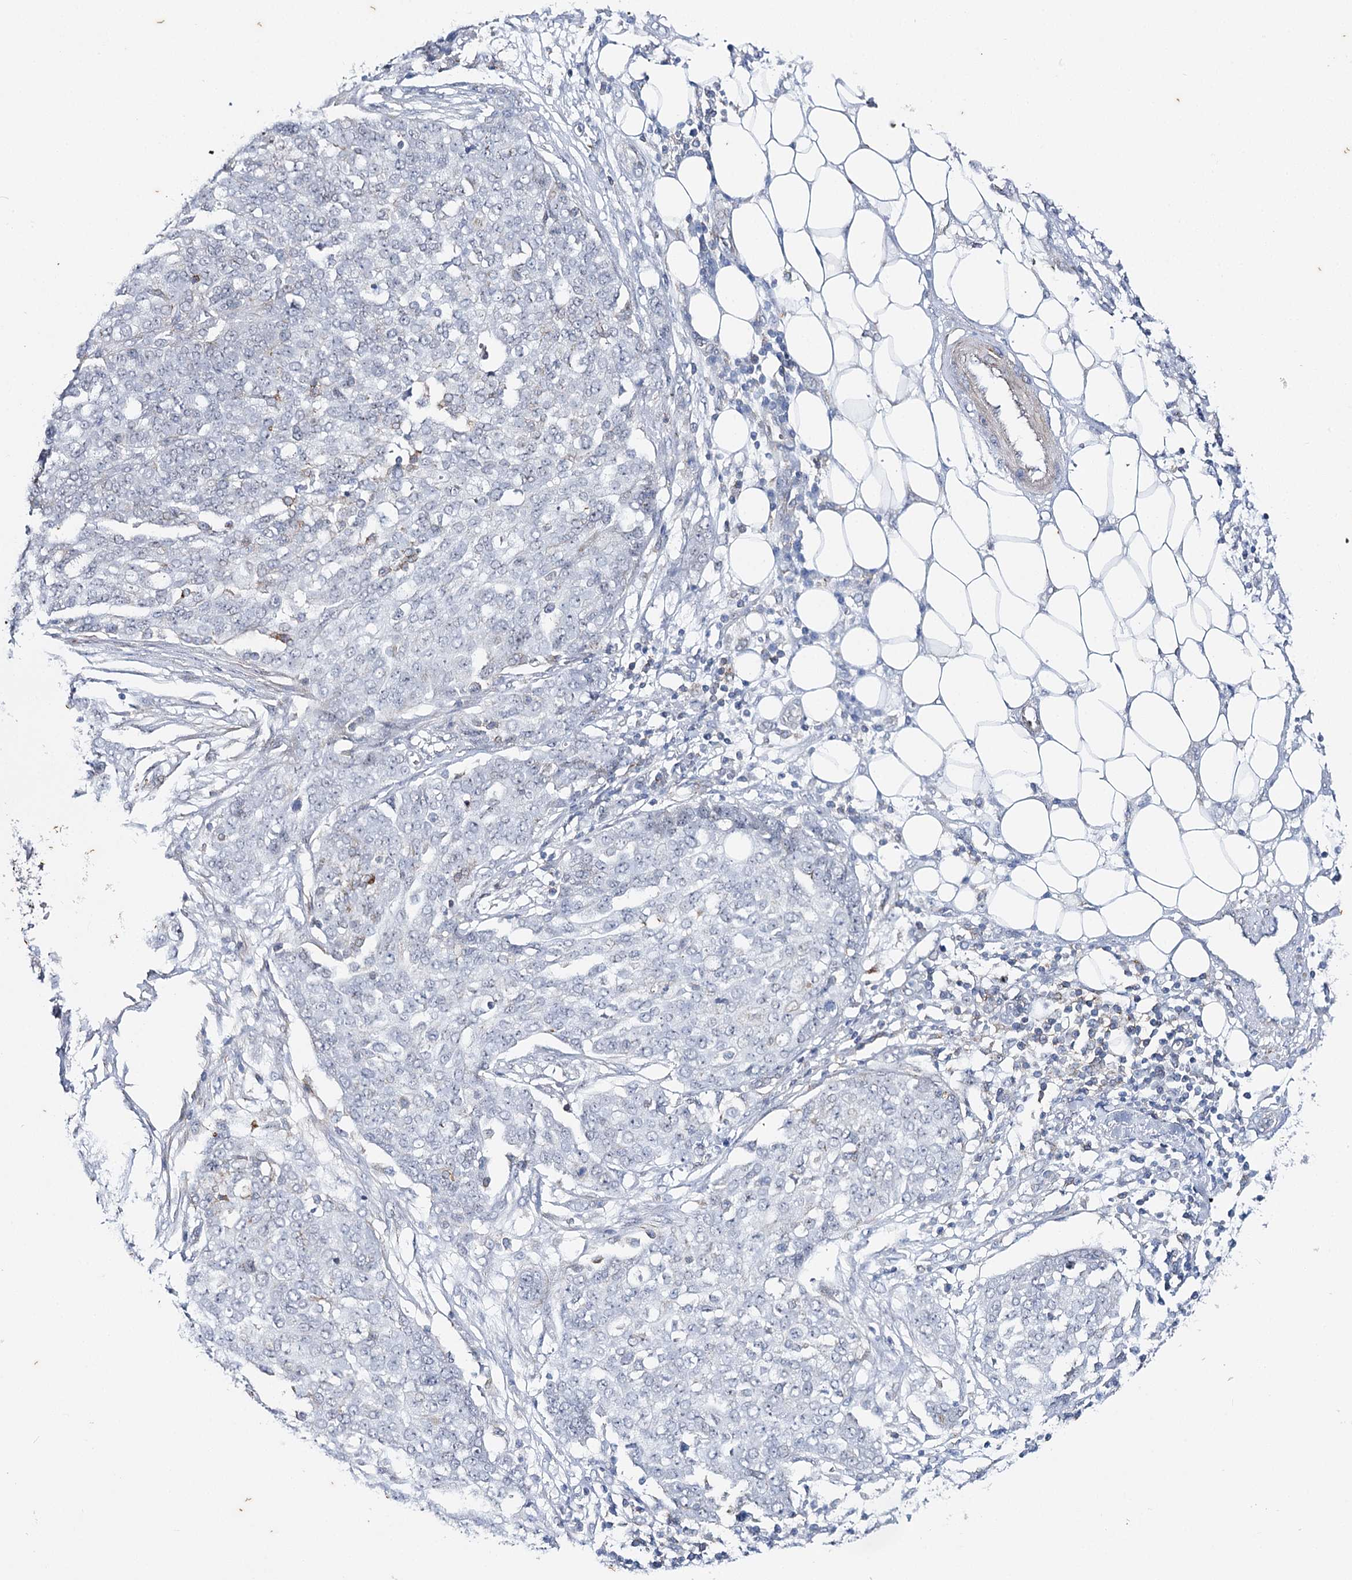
{"staining": {"intensity": "negative", "quantity": "none", "location": "none"}, "tissue": "ovarian cancer", "cell_type": "Tumor cells", "image_type": "cancer", "snomed": [{"axis": "morphology", "description": "Cystadenocarcinoma, serous, NOS"}, {"axis": "topography", "description": "Soft tissue"}, {"axis": "topography", "description": "Ovary"}], "caption": "Immunohistochemistry (IHC) micrograph of neoplastic tissue: human ovarian cancer stained with DAB (3,3'-diaminobenzidine) reveals no significant protein positivity in tumor cells.", "gene": "AGXT2", "patient": {"sex": "female", "age": 57}}